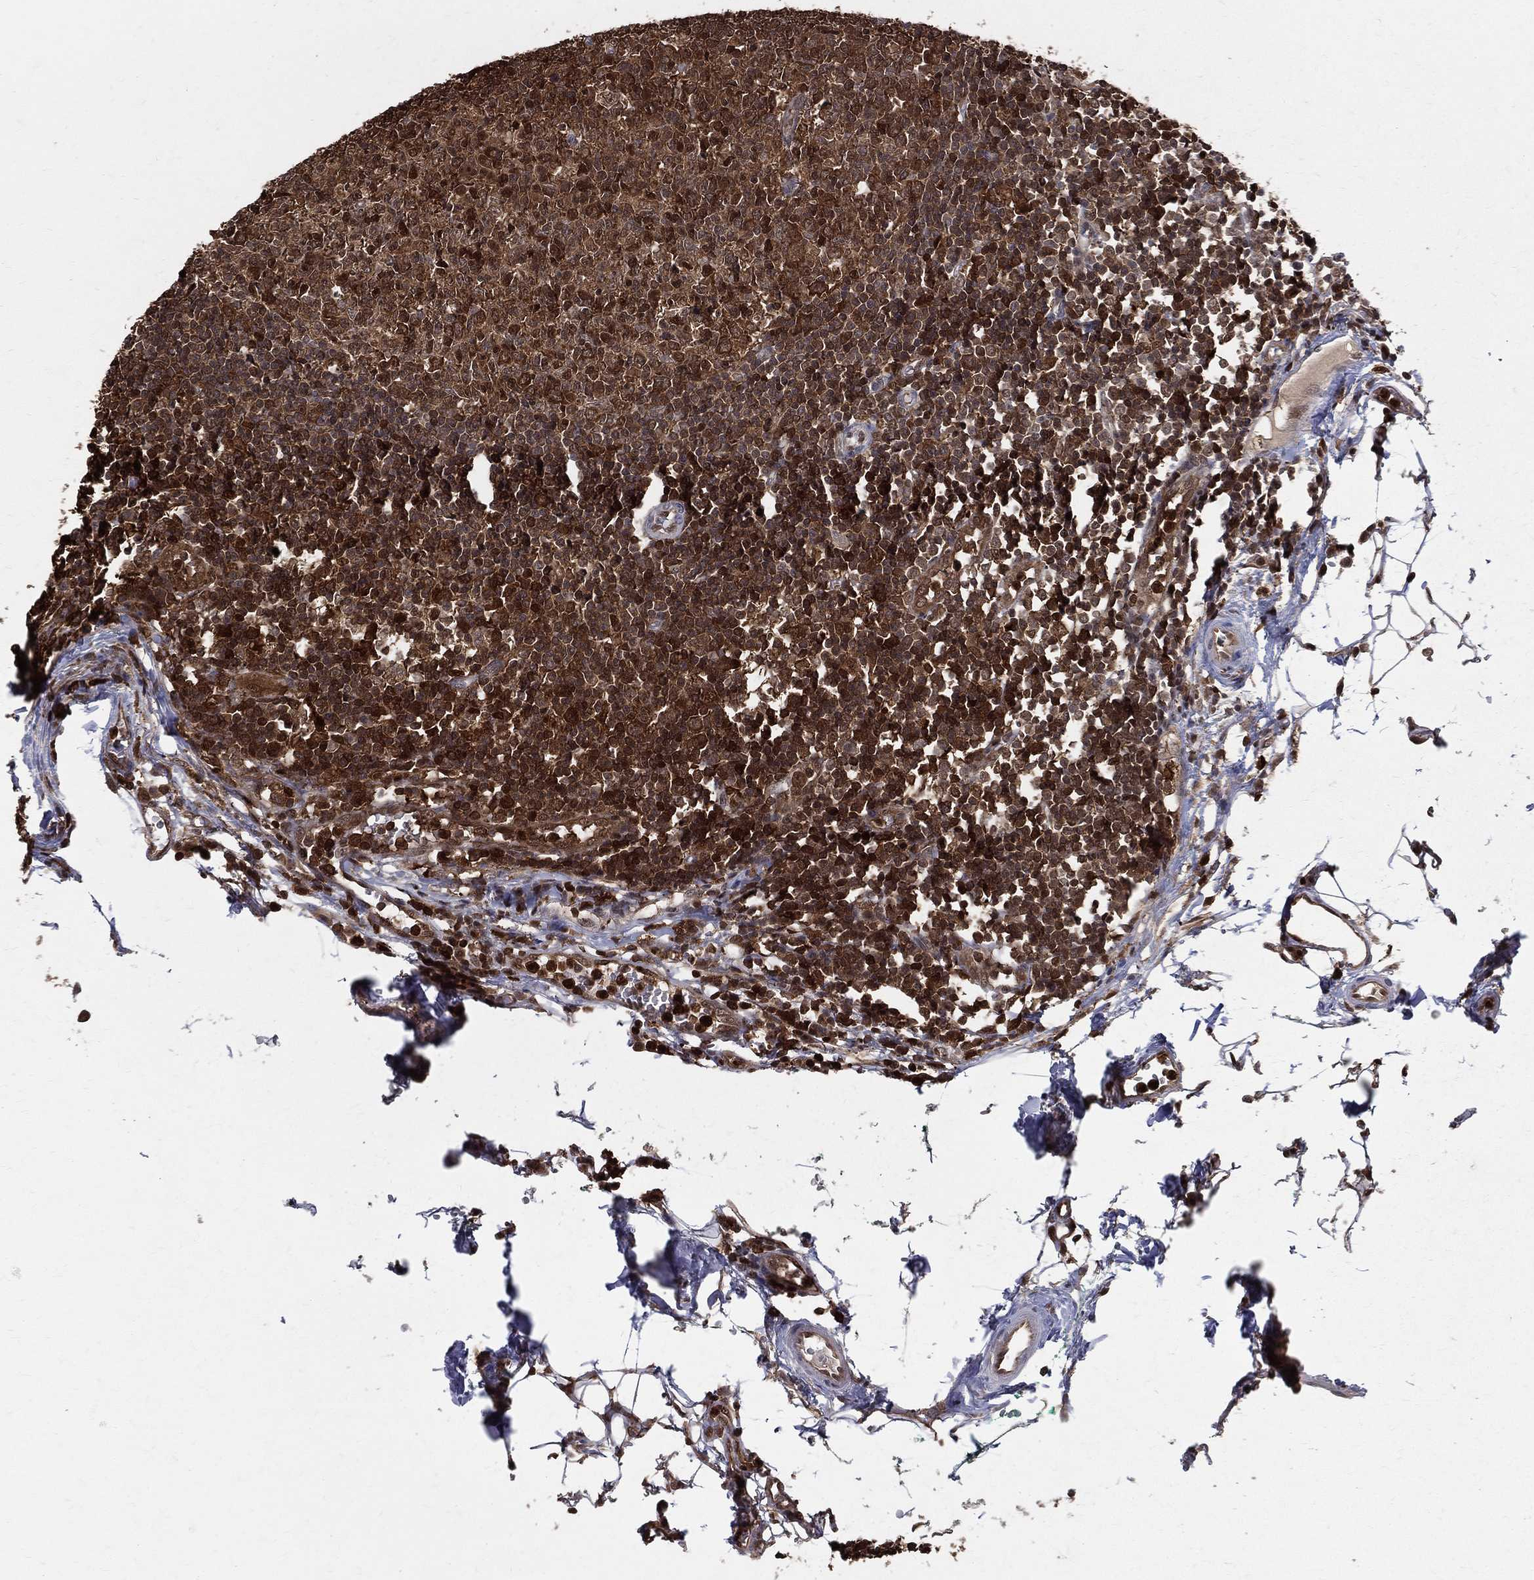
{"staining": {"intensity": "strong", "quantity": "25%-75%", "location": "nuclear"}, "tissue": "lymph node", "cell_type": "Non-germinal center cells", "image_type": "normal", "snomed": [{"axis": "morphology", "description": "Normal tissue, NOS"}, {"axis": "topography", "description": "Lymph node"}, {"axis": "topography", "description": "Salivary gland"}], "caption": "The photomicrograph demonstrates immunohistochemical staining of unremarkable lymph node. There is strong nuclear positivity is seen in approximately 25%-75% of non-germinal center cells. The staining is performed using DAB (3,3'-diaminobenzidine) brown chromogen to label protein expression. The nuclei are counter-stained blue using hematoxylin.", "gene": "ENO1", "patient": {"sex": "male", "age": 83}}